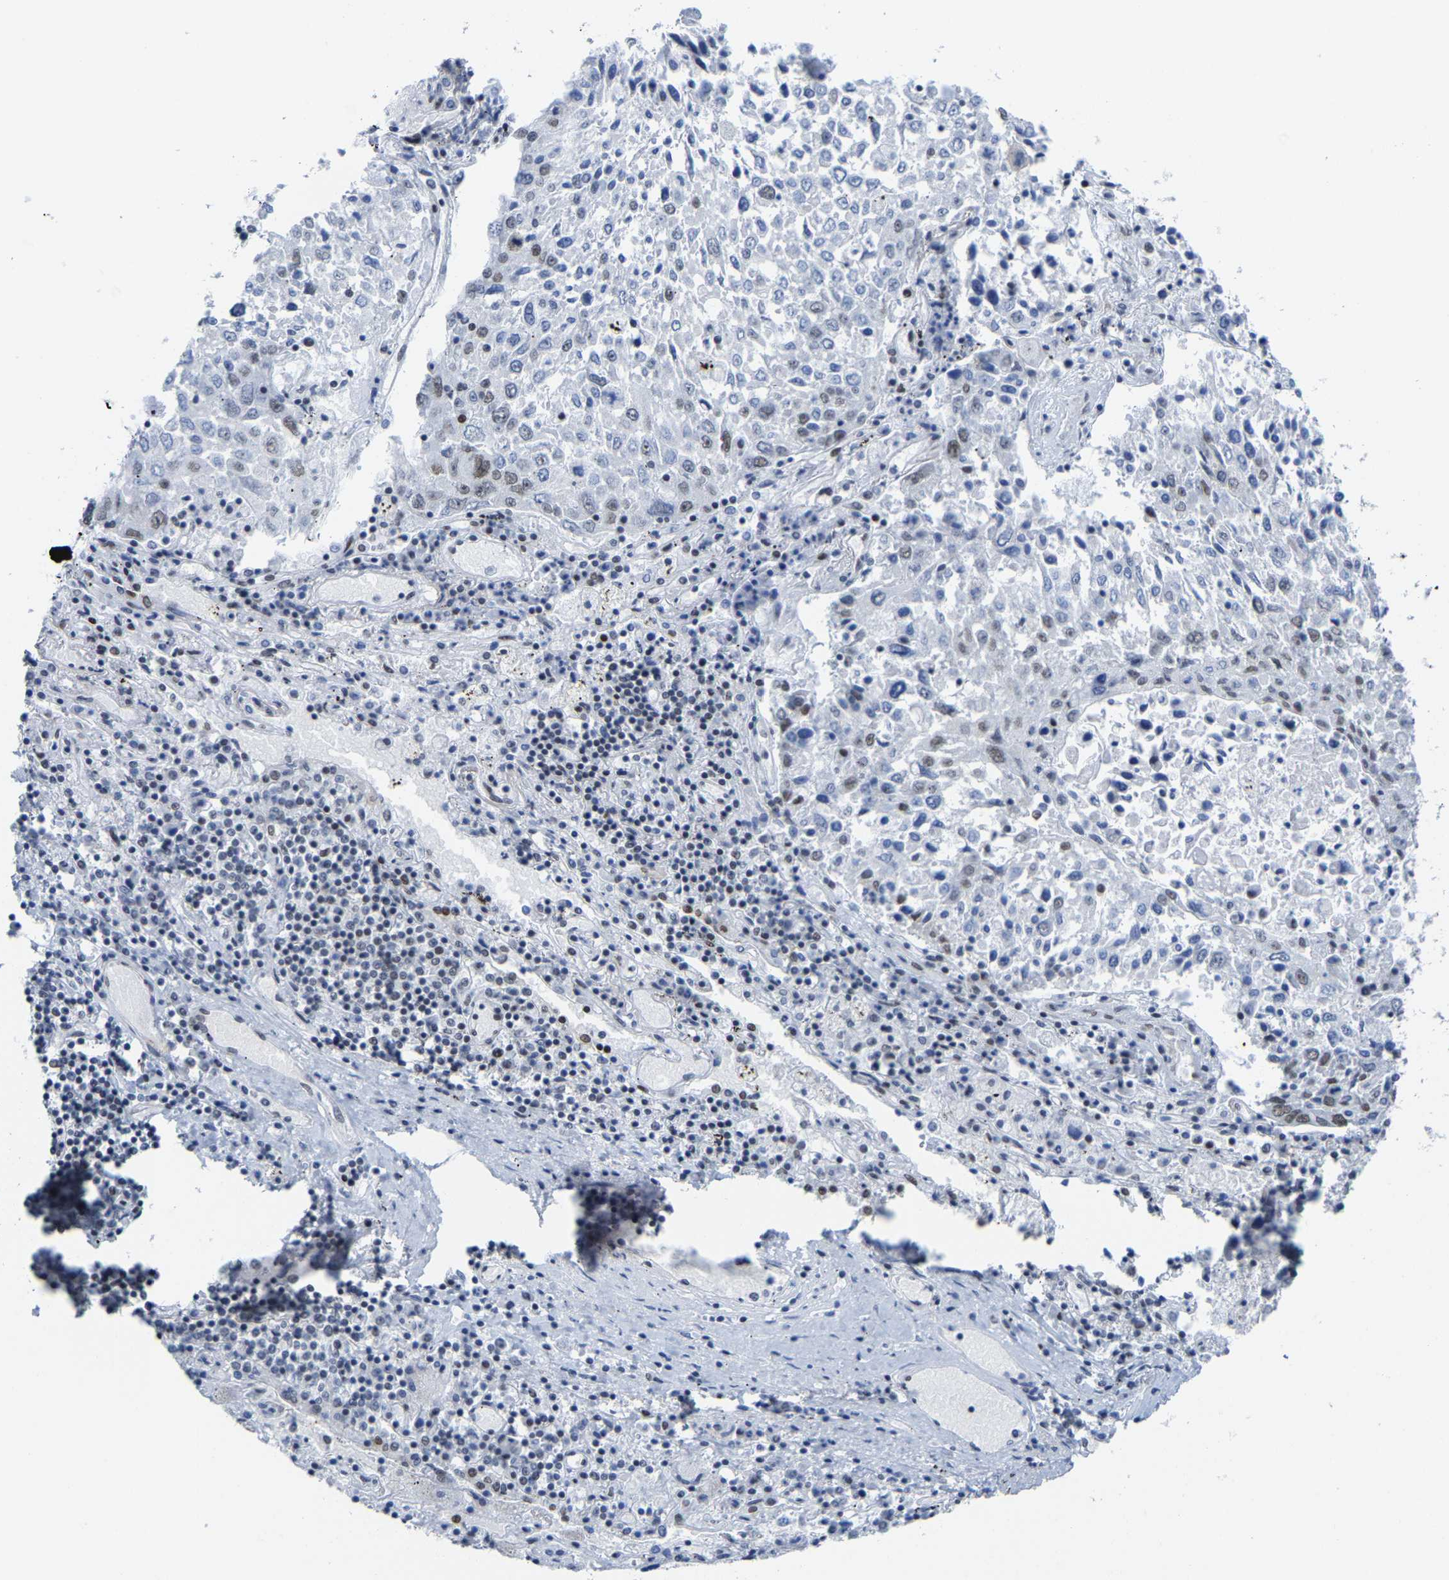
{"staining": {"intensity": "weak", "quantity": "<25%", "location": "nuclear"}, "tissue": "lung cancer", "cell_type": "Tumor cells", "image_type": "cancer", "snomed": [{"axis": "morphology", "description": "Squamous cell carcinoma, NOS"}, {"axis": "topography", "description": "Lung"}], "caption": "This is a histopathology image of immunohistochemistry staining of squamous cell carcinoma (lung), which shows no staining in tumor cells.", "gene": "FAM180A", "patient": {"sex": "male", "age": 65}}